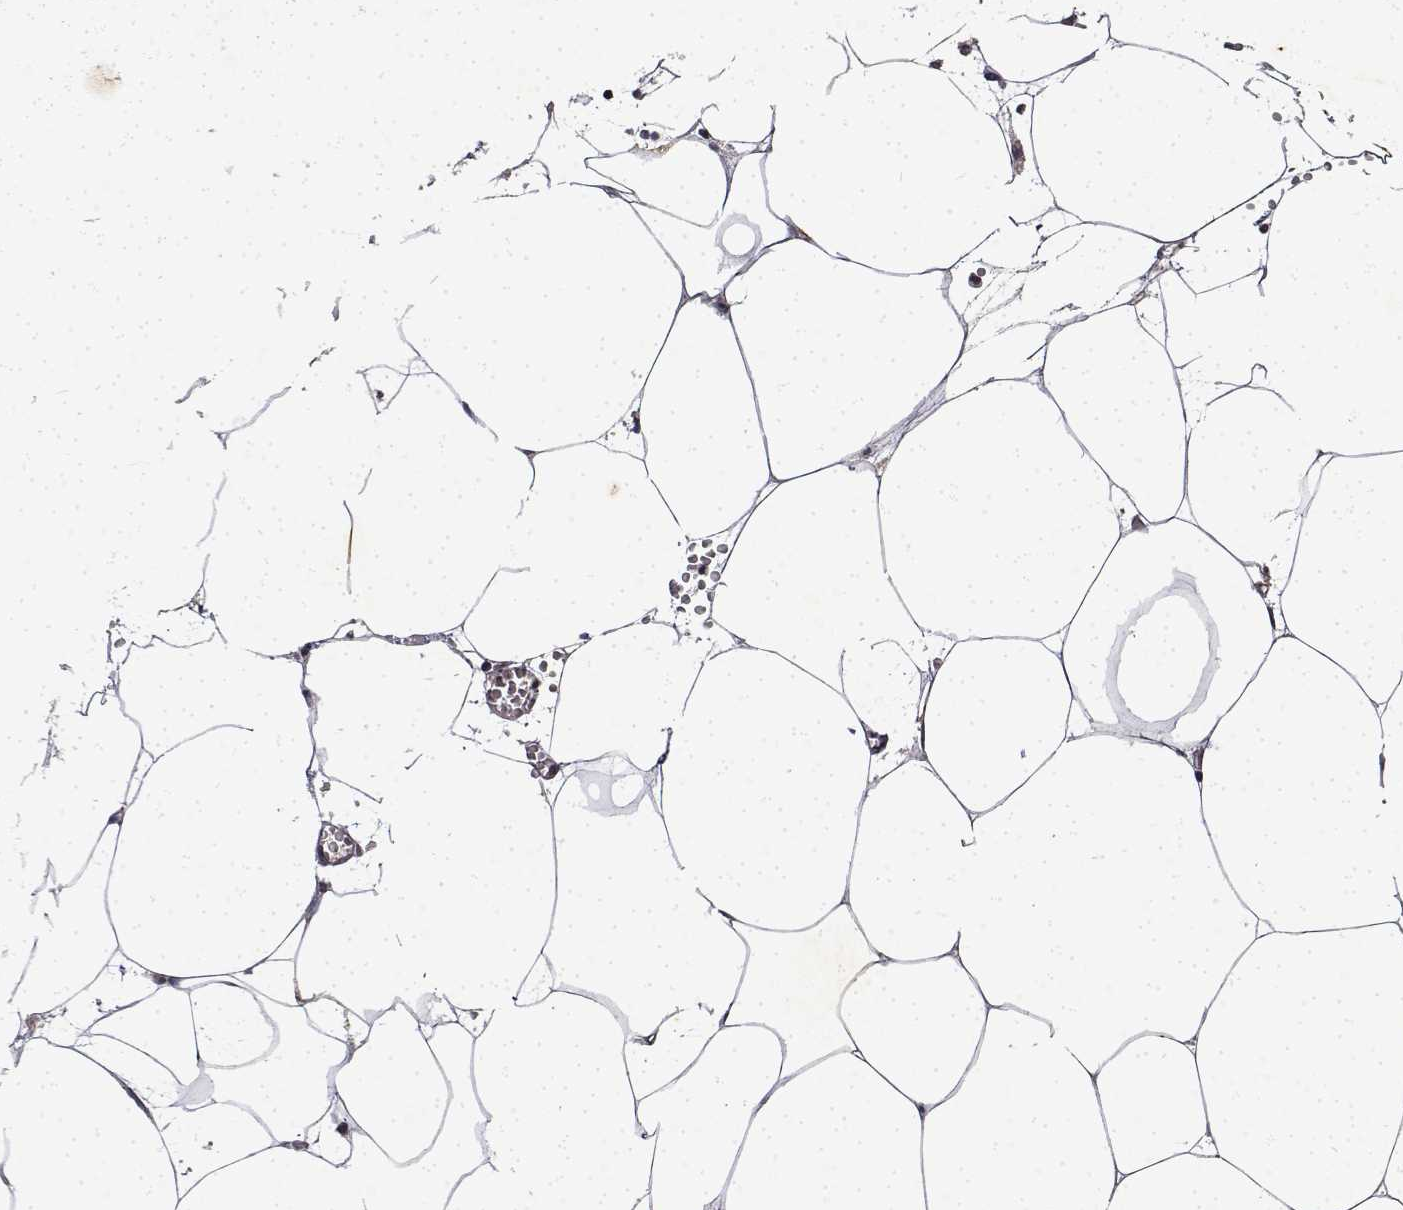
{"staining": {"intensity": "negative", "quantity": "none", "location": "none"}, "tissue": "adipose tissue", "cell_type": "Adipocytes", "image_type": "normal", "snomed": [{"axis": "morphology", "description": "Normal tissue, NOS"}, {"axis": "topography", "description": "Adipose tissue"}, {"axis": "topography", "description": "Pancreas"}, {"axis": "topography", "description": "Peripheral nerve tissue"}], "caption": "Human adipose tissue stained for a protein using immunohistochemistry displays no expression in adipocytes.", "gene": "BDNF", "patient": {"sex": "female", "age": 58}}